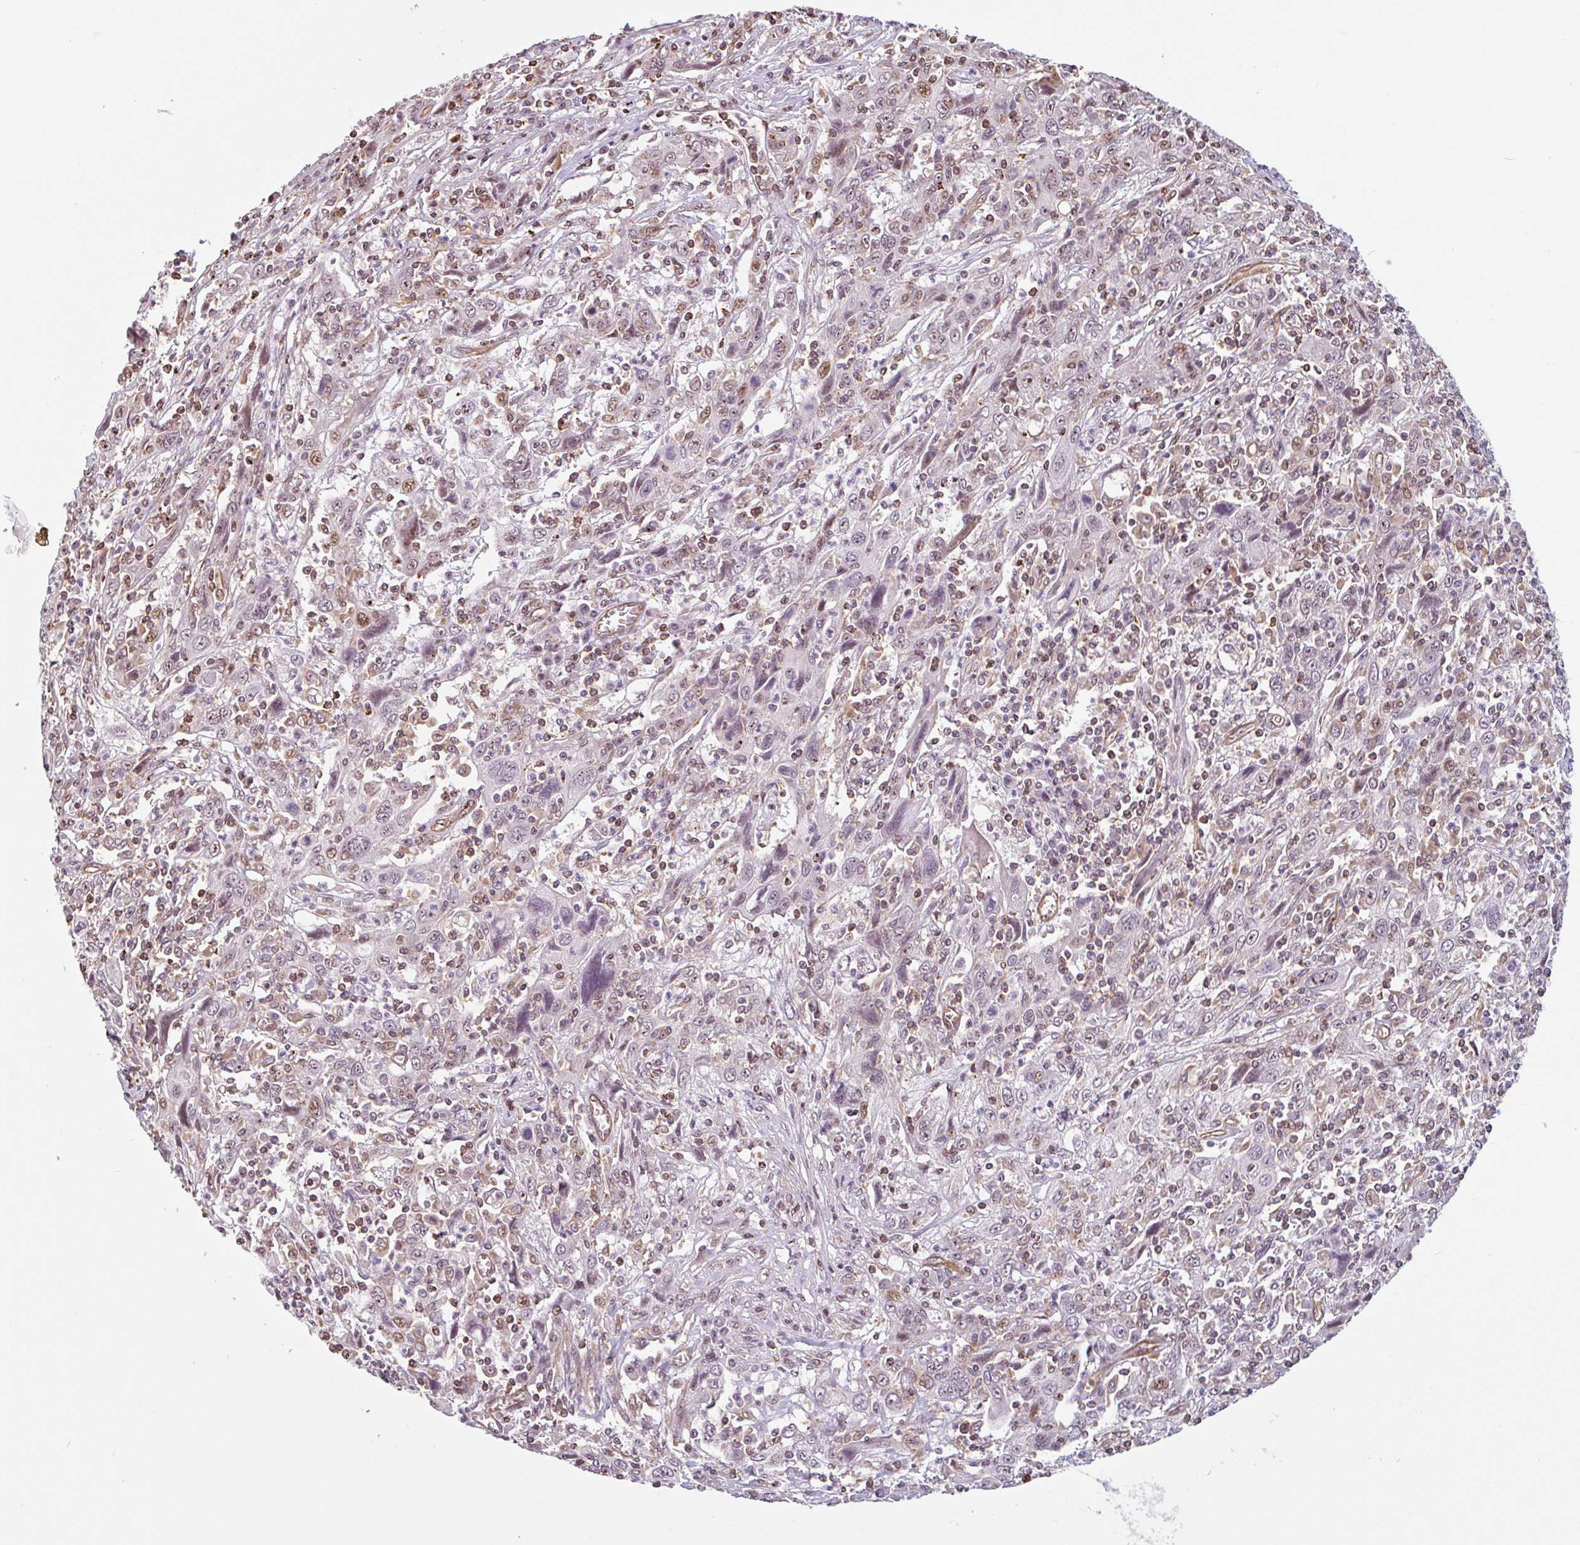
{"staining": {"intensity": "moderate", "quantity": "25%-75%", "location": "nuclear"}, "tissue": "cervical cancer", "cell_type": "Tumor cells", "image_type": "cancer", "snomed": [{"axis": "morphology", "description": "Squamous cell carcinoma, NOS"}, {"axis": "topography", "description": "Cervix"}], "caption": "Squamous cell carcinoma (cervical) tissue demonstrates moderate nuclear expression in approximately 25%-75% of tumor cells, visualized by immunohistochemistry.", "gene": "ZNF689", "patient": {"sex": "female", "age": 46}}